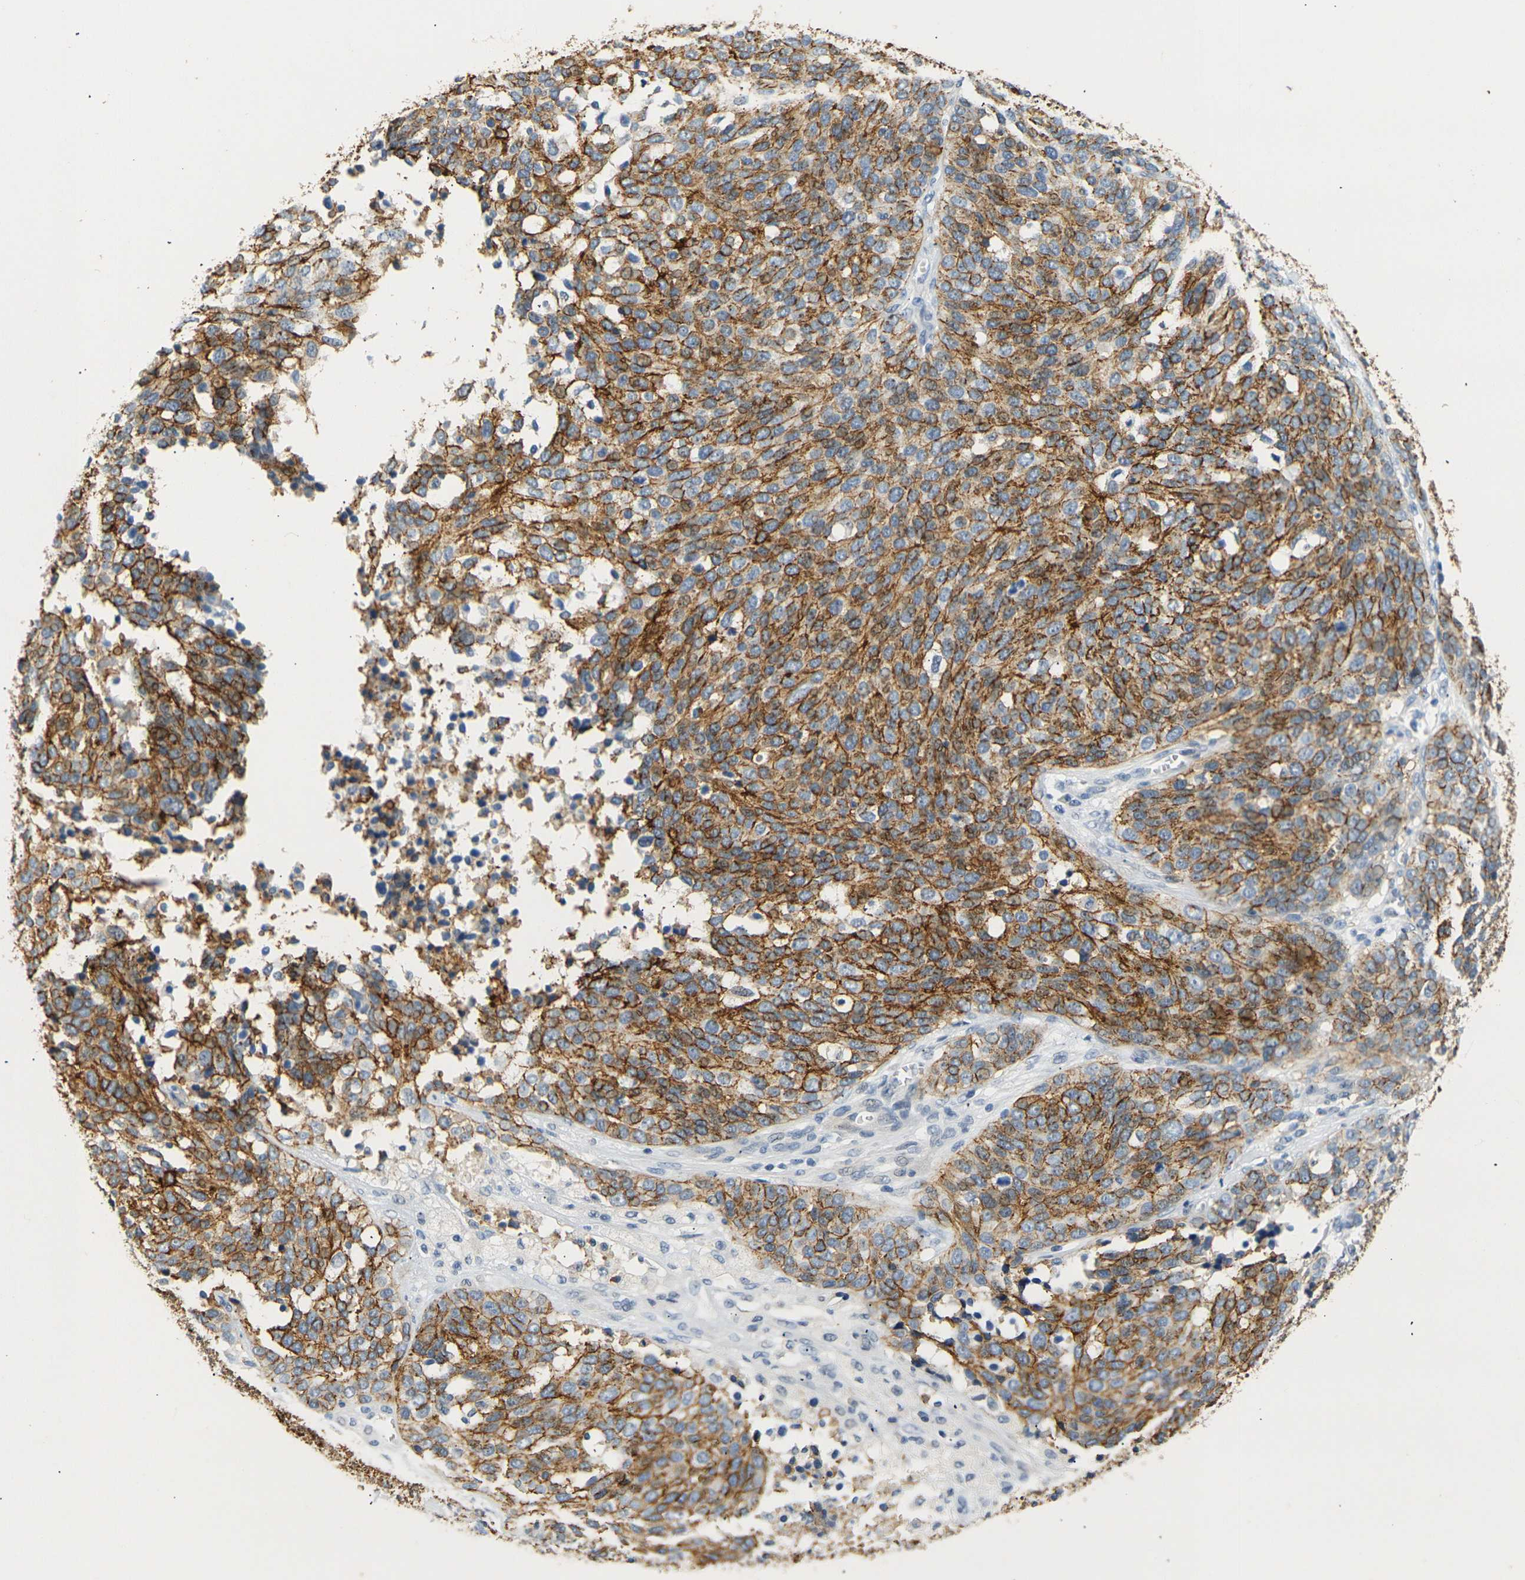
{"staining": {"intensity": "strong", "quantity": ">75%", "location": "cytoplasmic/membranous"}, "tissue": "ovarian cancer", "cell_type": "Tumor cells", "image_type": "cancer", "snomed": [{"axis": "morphology", "description": "Cystadenocarcinoma, serous, NOS"}, {"axis": "topography", "description": "Ovary"}], "caption": "Ovarian cancer stained with a brown dye displays strong cytoplasmic/membranous positive positivity in about >75% of tumor cells.", "gene": "CLDN7", "patient": {"sex": "female", "age": 44}}